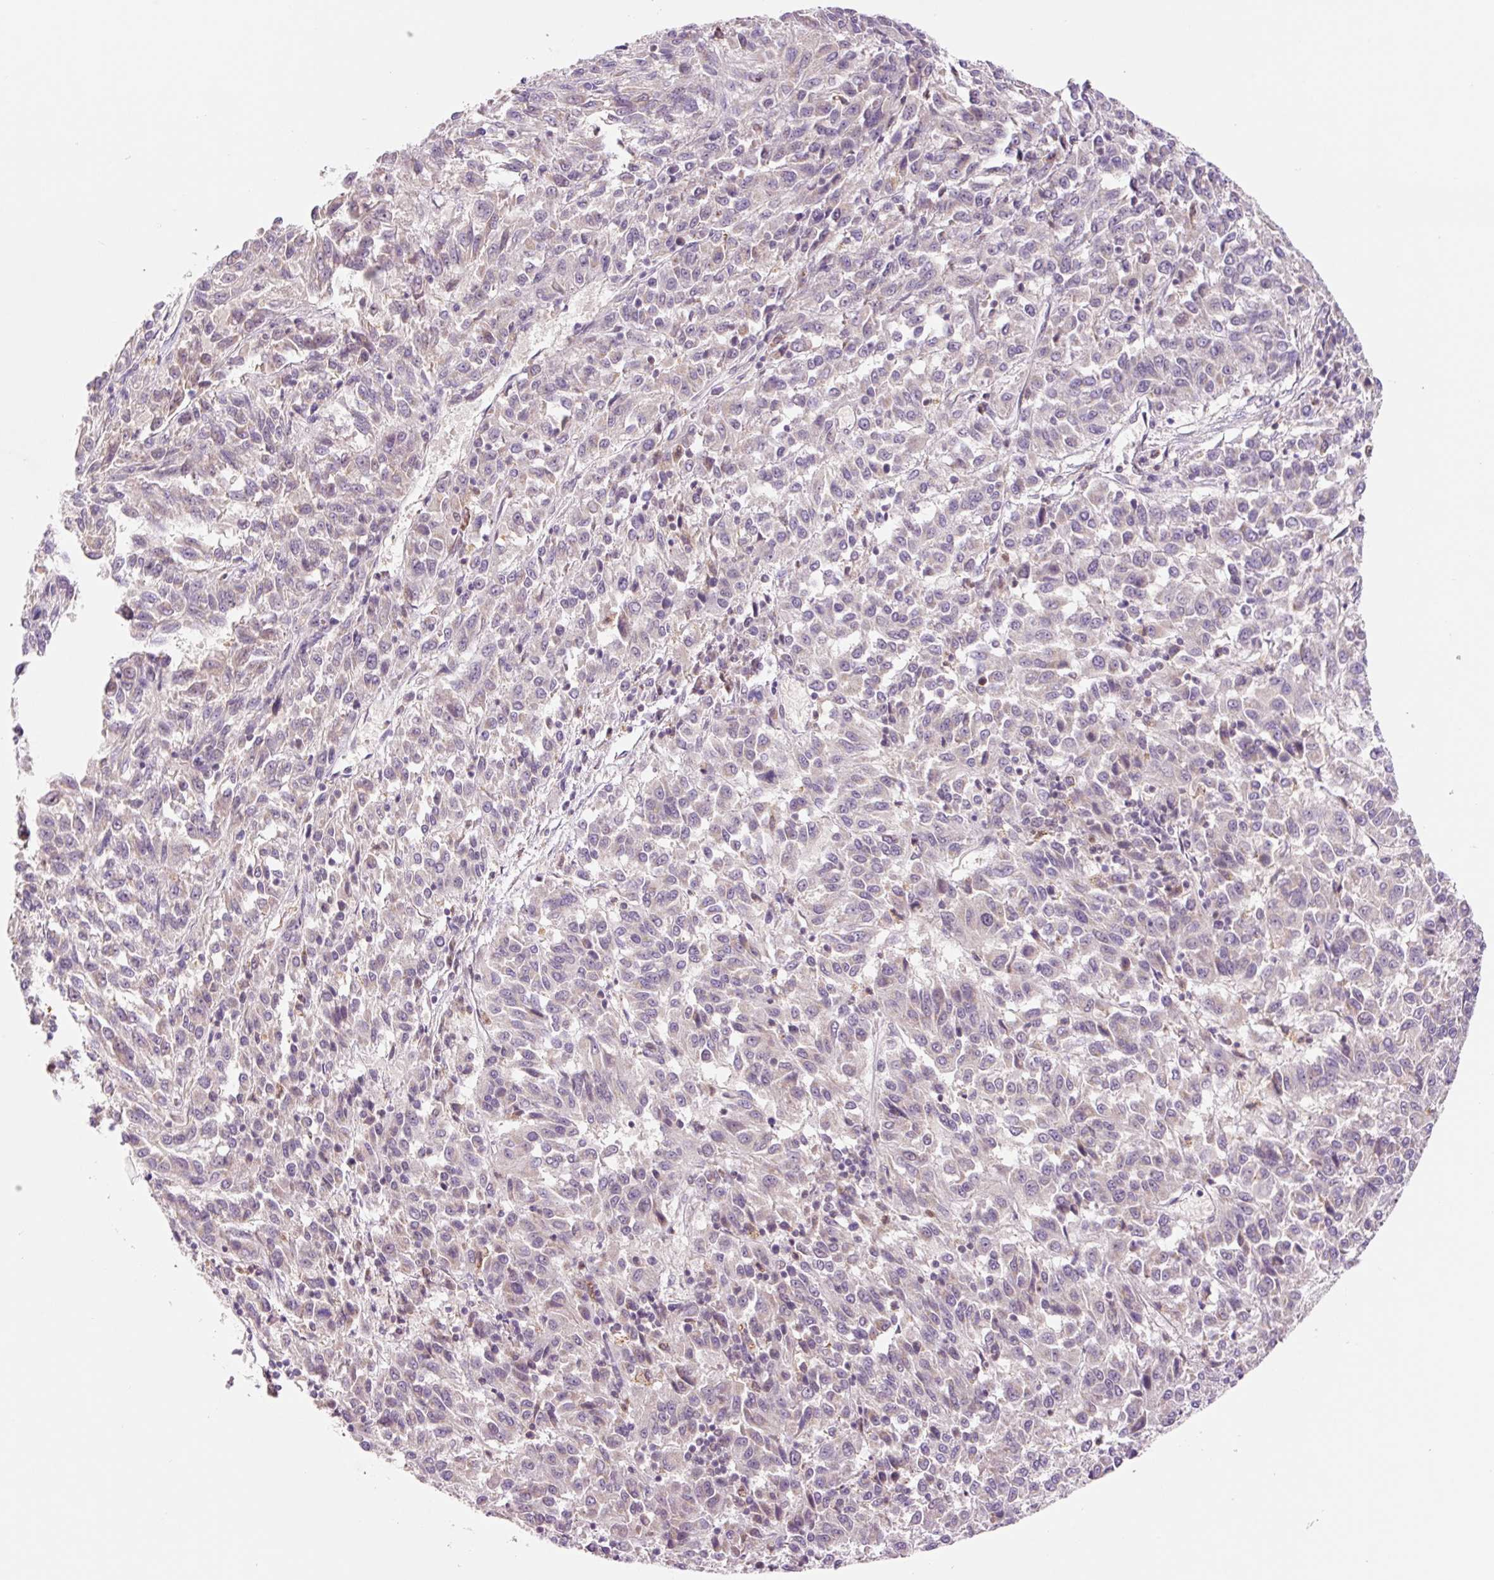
{"staining": {"intensity": "negative", "quantity": "none", "location": "none"}, "tissue": "melanoma", "cell_type": "Tumor cells", "image_type": "cancer", "snomed": [{"axis": "morphology", "description": "Malignant melanoma, Metastatic site"}, {"axis": "topography", "description": "Lung"}], "caption": "Tumor cells show no significant protein positivity in melanoma.", "gene": "PCK2", "patient": {"sex": "male", "age": 64}}